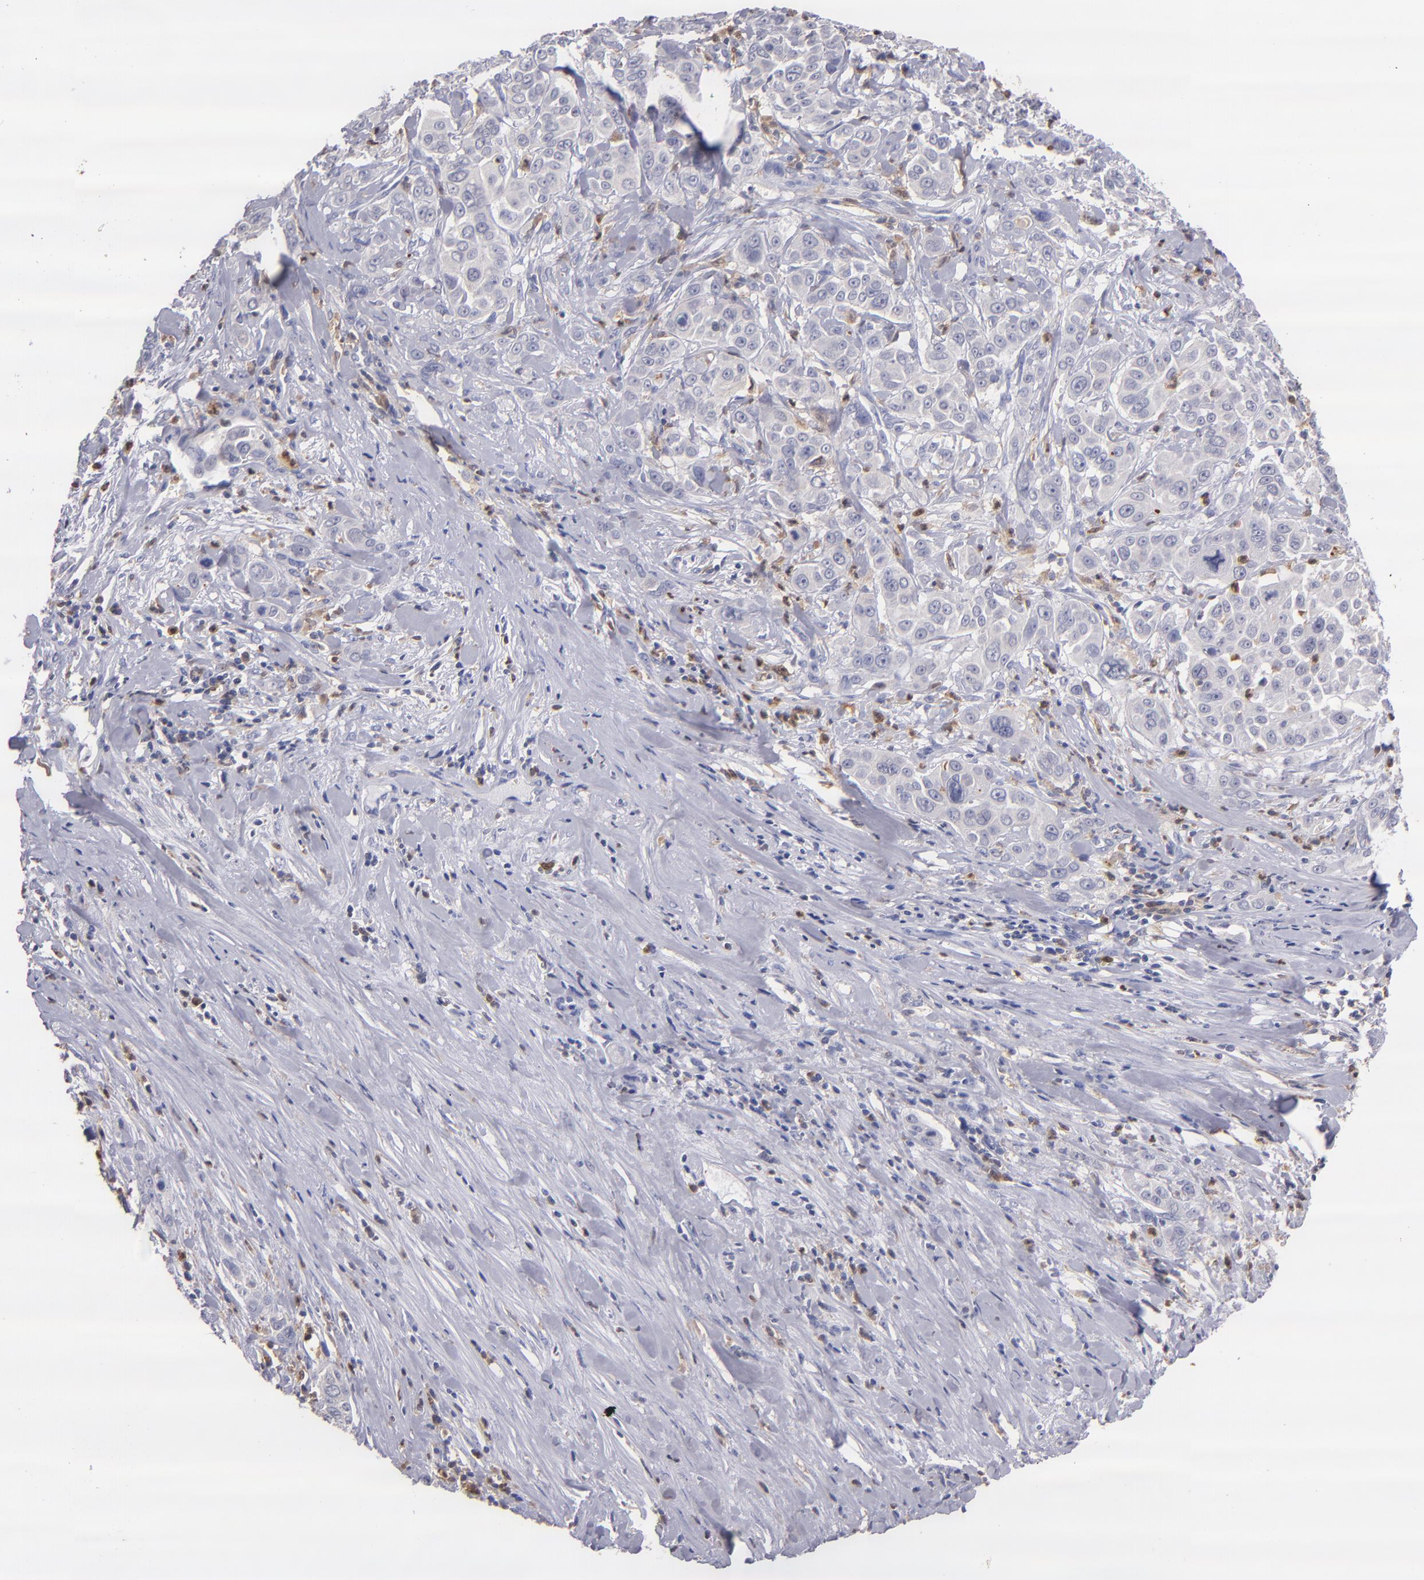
{"staining": {"intensity": "negative", "quantity": "none", "location": "none"}, "tissue": "pancreatic cancer", "cell_type": "Tumor cells", "image_type": "cancer", "snomed": [{"axis": "morphology", "description": "Adenocarcinoma, NOS"}, {"axis": "topography", "description": "Pancreas"}], "caption": "The immunohistochemistry (IHC) photomicrograph has no significant staining in tumor cells of pancreatic cancer tissue. (DAB immunohistochemistry, high magnification).", "gene": "PRKCD", "patient": {"sex": "female", "age": 52}}